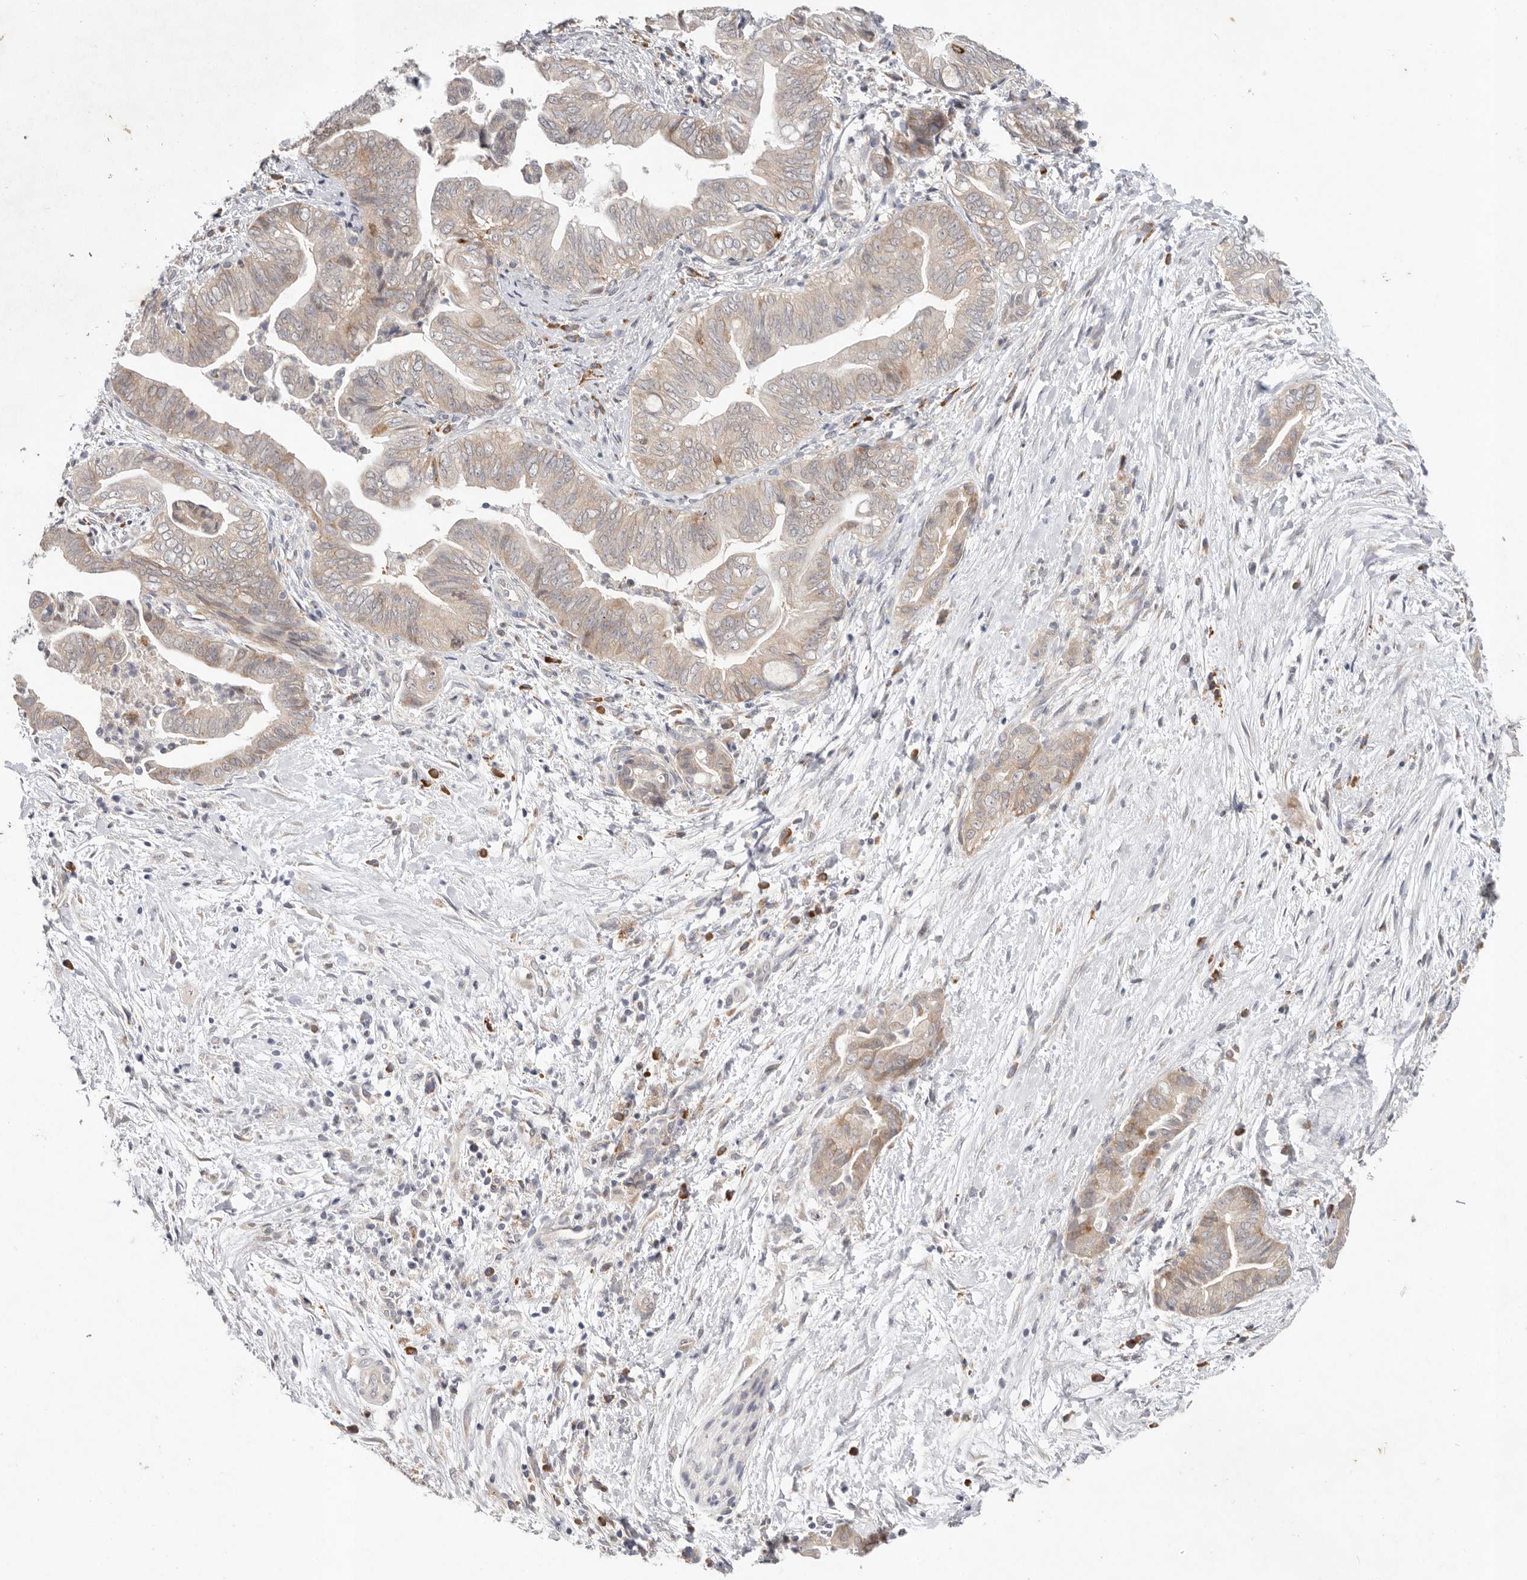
{"staining": {"intensity": "weak", "quantity": "25%-75%", "location": "cytoplasmic/membranous"}, "tissue": "pancreatic cancer", "cell_type": "Tumor cells", "image_type": "cancer", "snomed": [{"axis": "morphology", "description": "Adenocarcinoma, NOS"}, {"axis": "topography", "description": "Pancreas"}], "caption": "Protein staining shows weak cytoplasmic/membranous staining in approximately 25%-75% of tumor cells in pancreatic adenocarcinoma. (Brightfield microscopy of DAB IHC at high magnification).", "gene": "WDR77", "patient": {"sex": "male", "age": 75}}